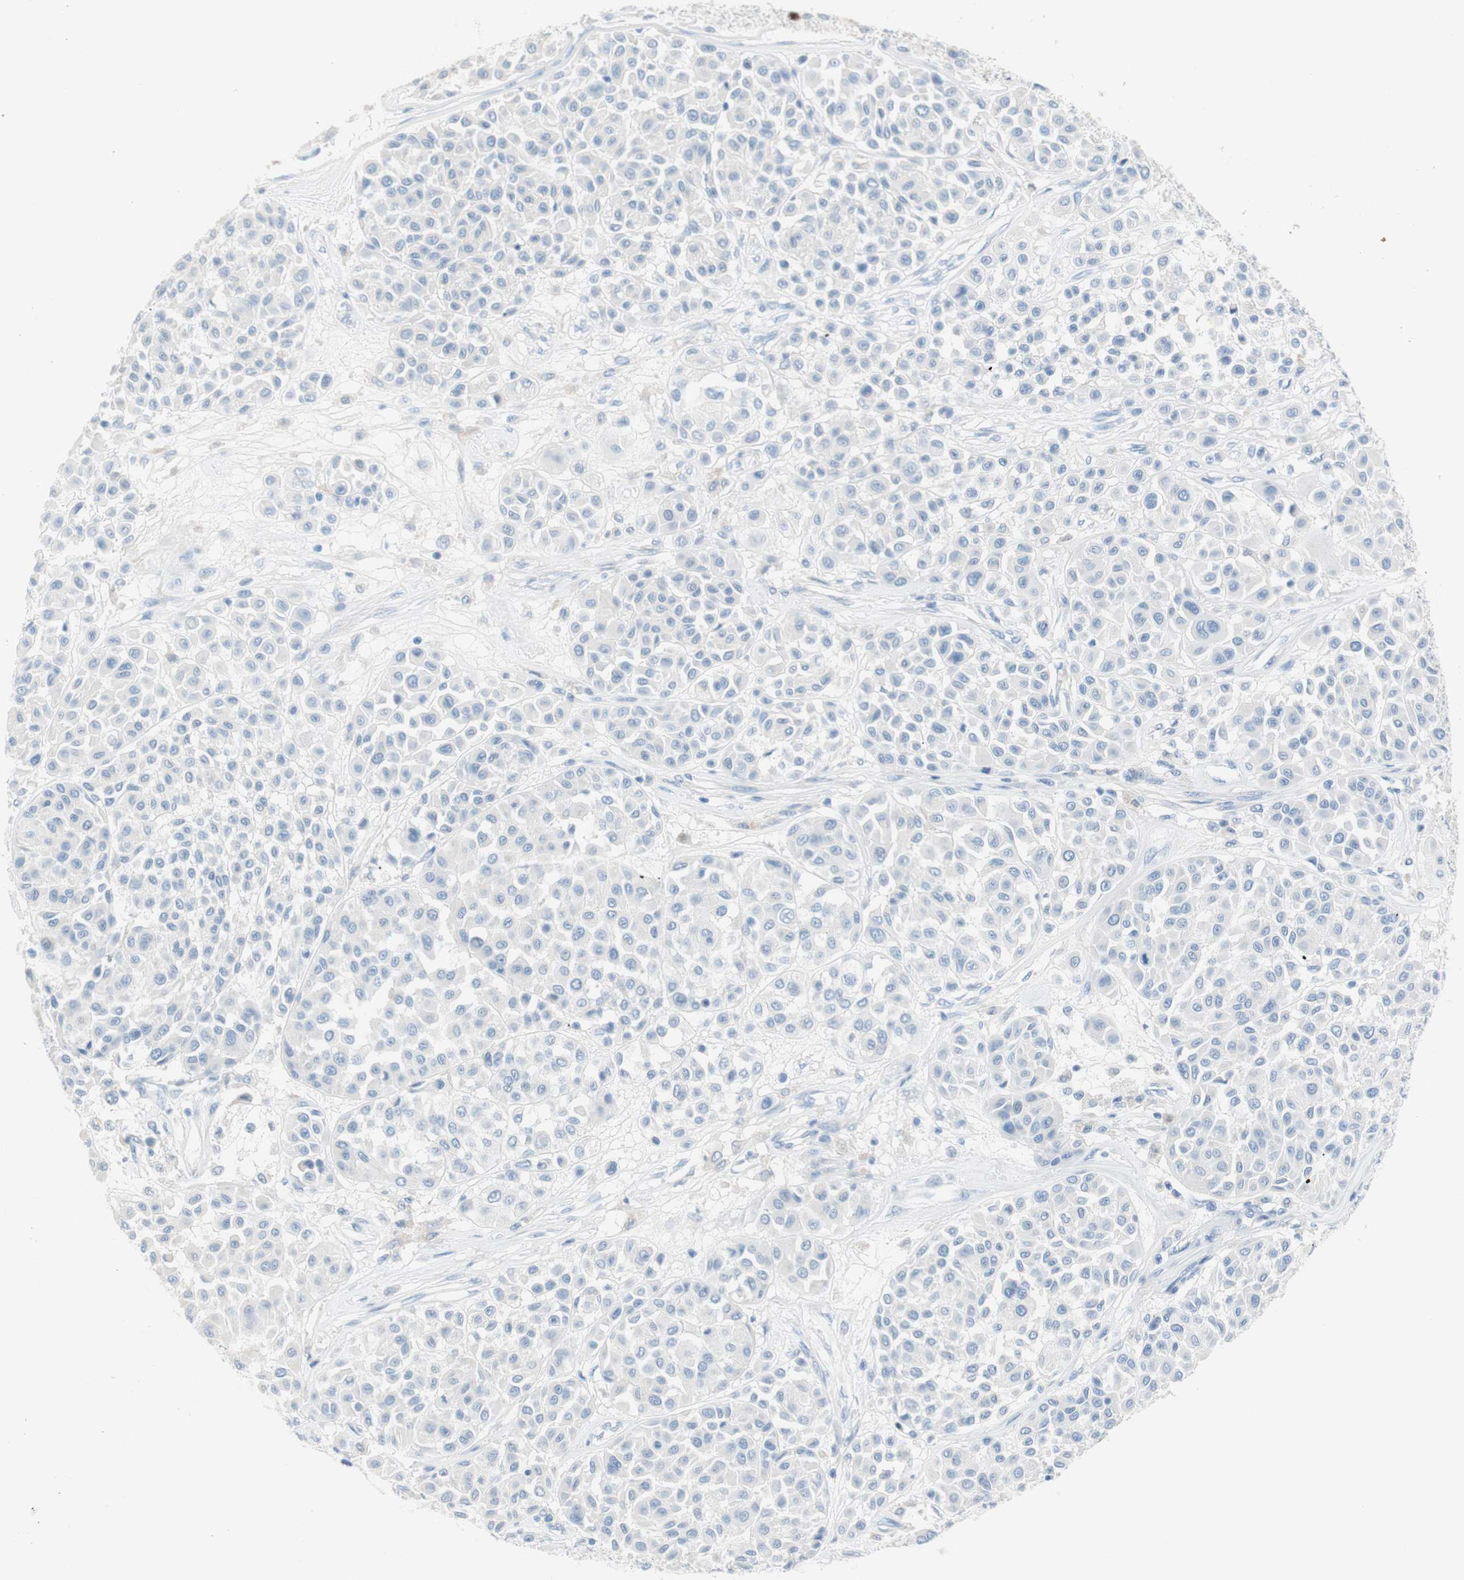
{"staining": {"intensity": "negative", "quantity": "none", "location": "none"}, "tissue": "melanoma", "cell_type": "Tumor cells", "image_type": "cancer", "snomed": [{"axis": "morphology", "description": "Malignant melanoma, Metastatic site"}, {"axis": "topography", "description": "Soft tissue"}], "caption": "Micrograph shows no protein staining in tumor cells of melanoma tissue.", "gene": "POLR2J3", "patient": {"sex": "male", "age": 41}}